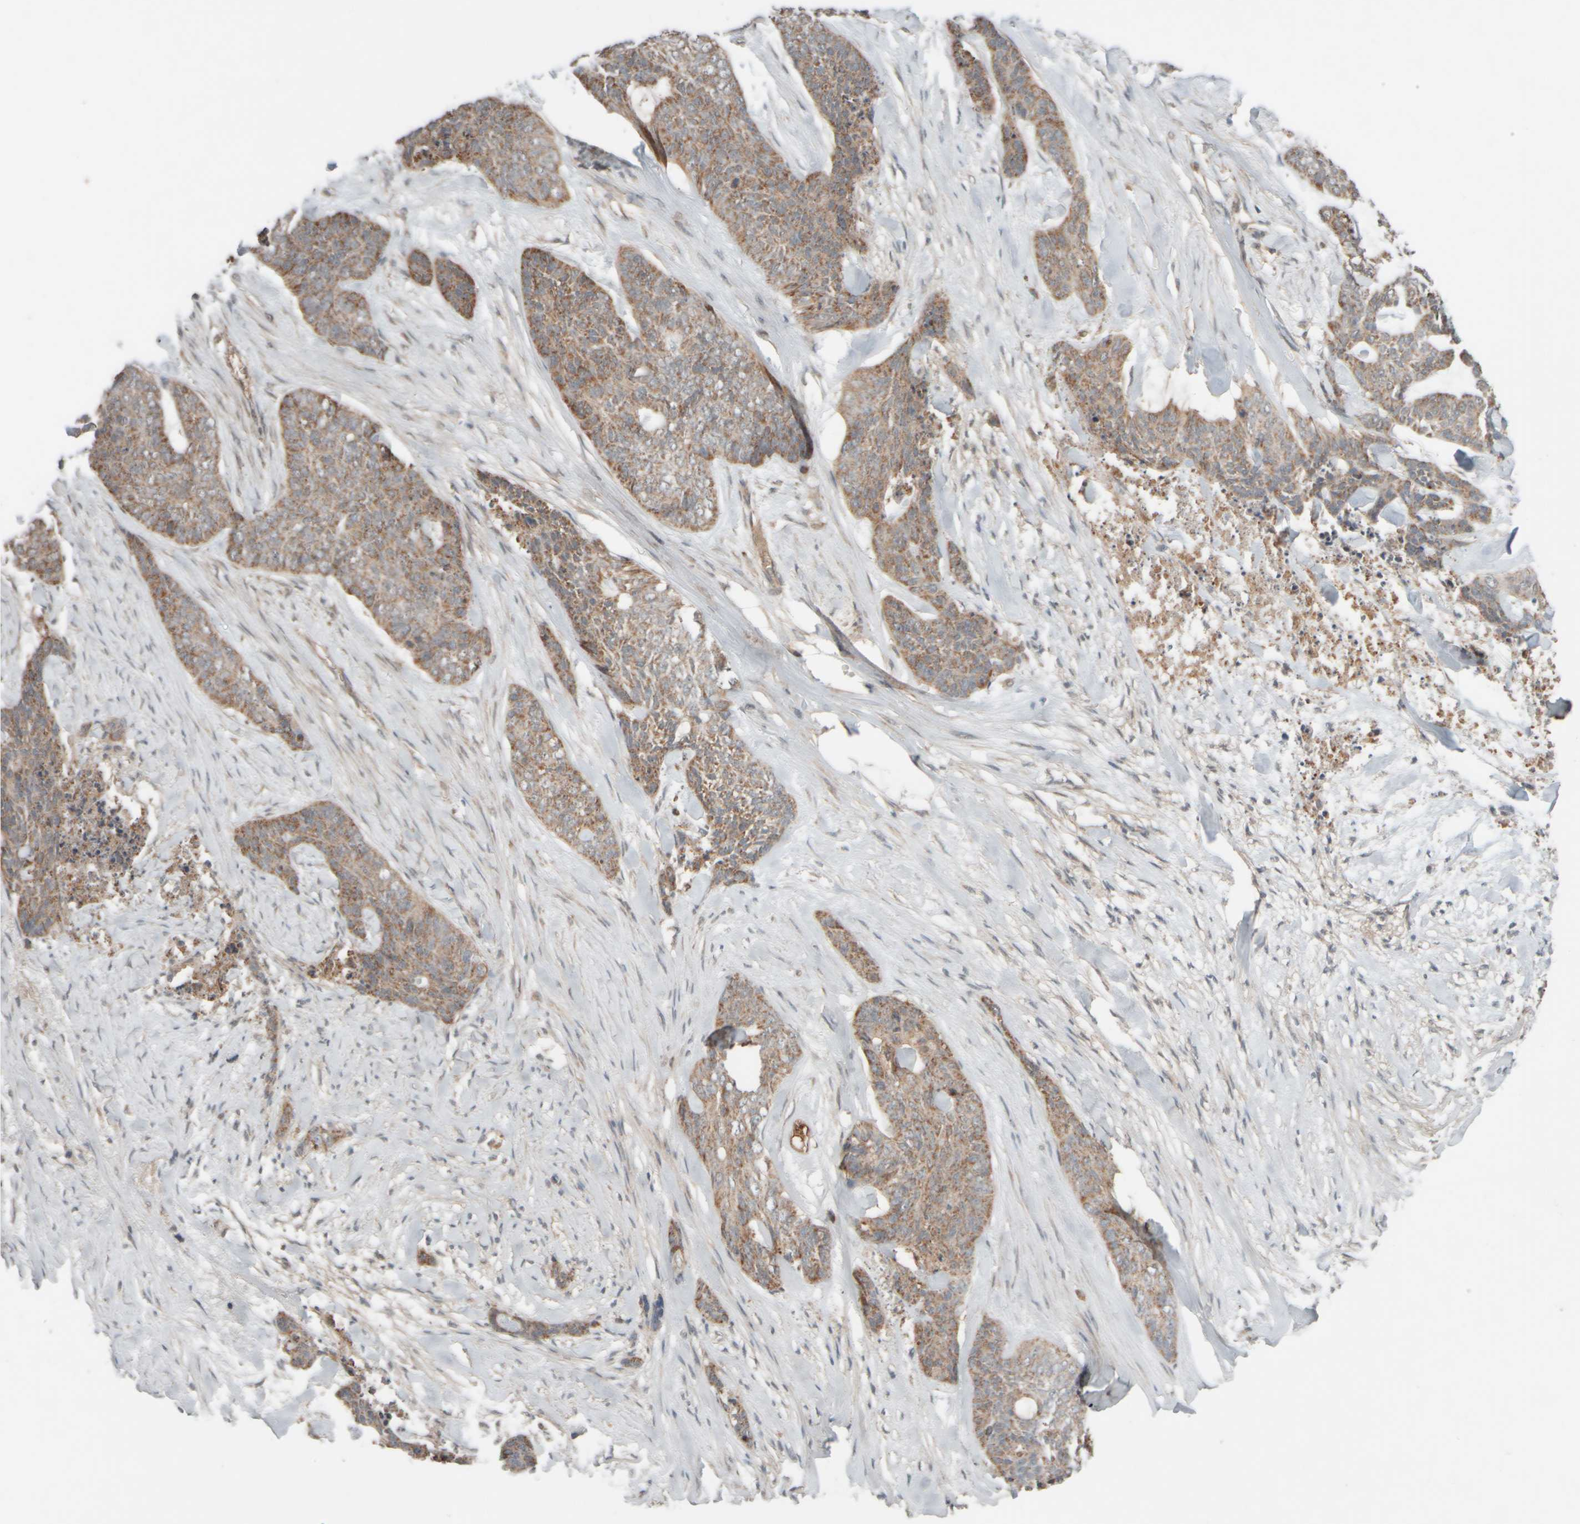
{"staining": {"intensity": "moderate", "quantity": "25%-75%", "location": "cytoplasmic/membranous"}, "tissue": "skin cancer", "cell_type": "Tumor cells", "image_type": "cancer", "snomed": [{"axis": "morphology", "description": "Basal cell carcinoma"}, {"axis": "topography", "description": "Skin"}], "caption": "There is medium levels of moderate cytoplasmic/membranous positivity in tumor cells of basal cell carcinoma (skin), as demonstrated by immunohistochemical staining (brown color).", "gene": "EIF2B3", "patient": {"sex": "female", "age": 64}}